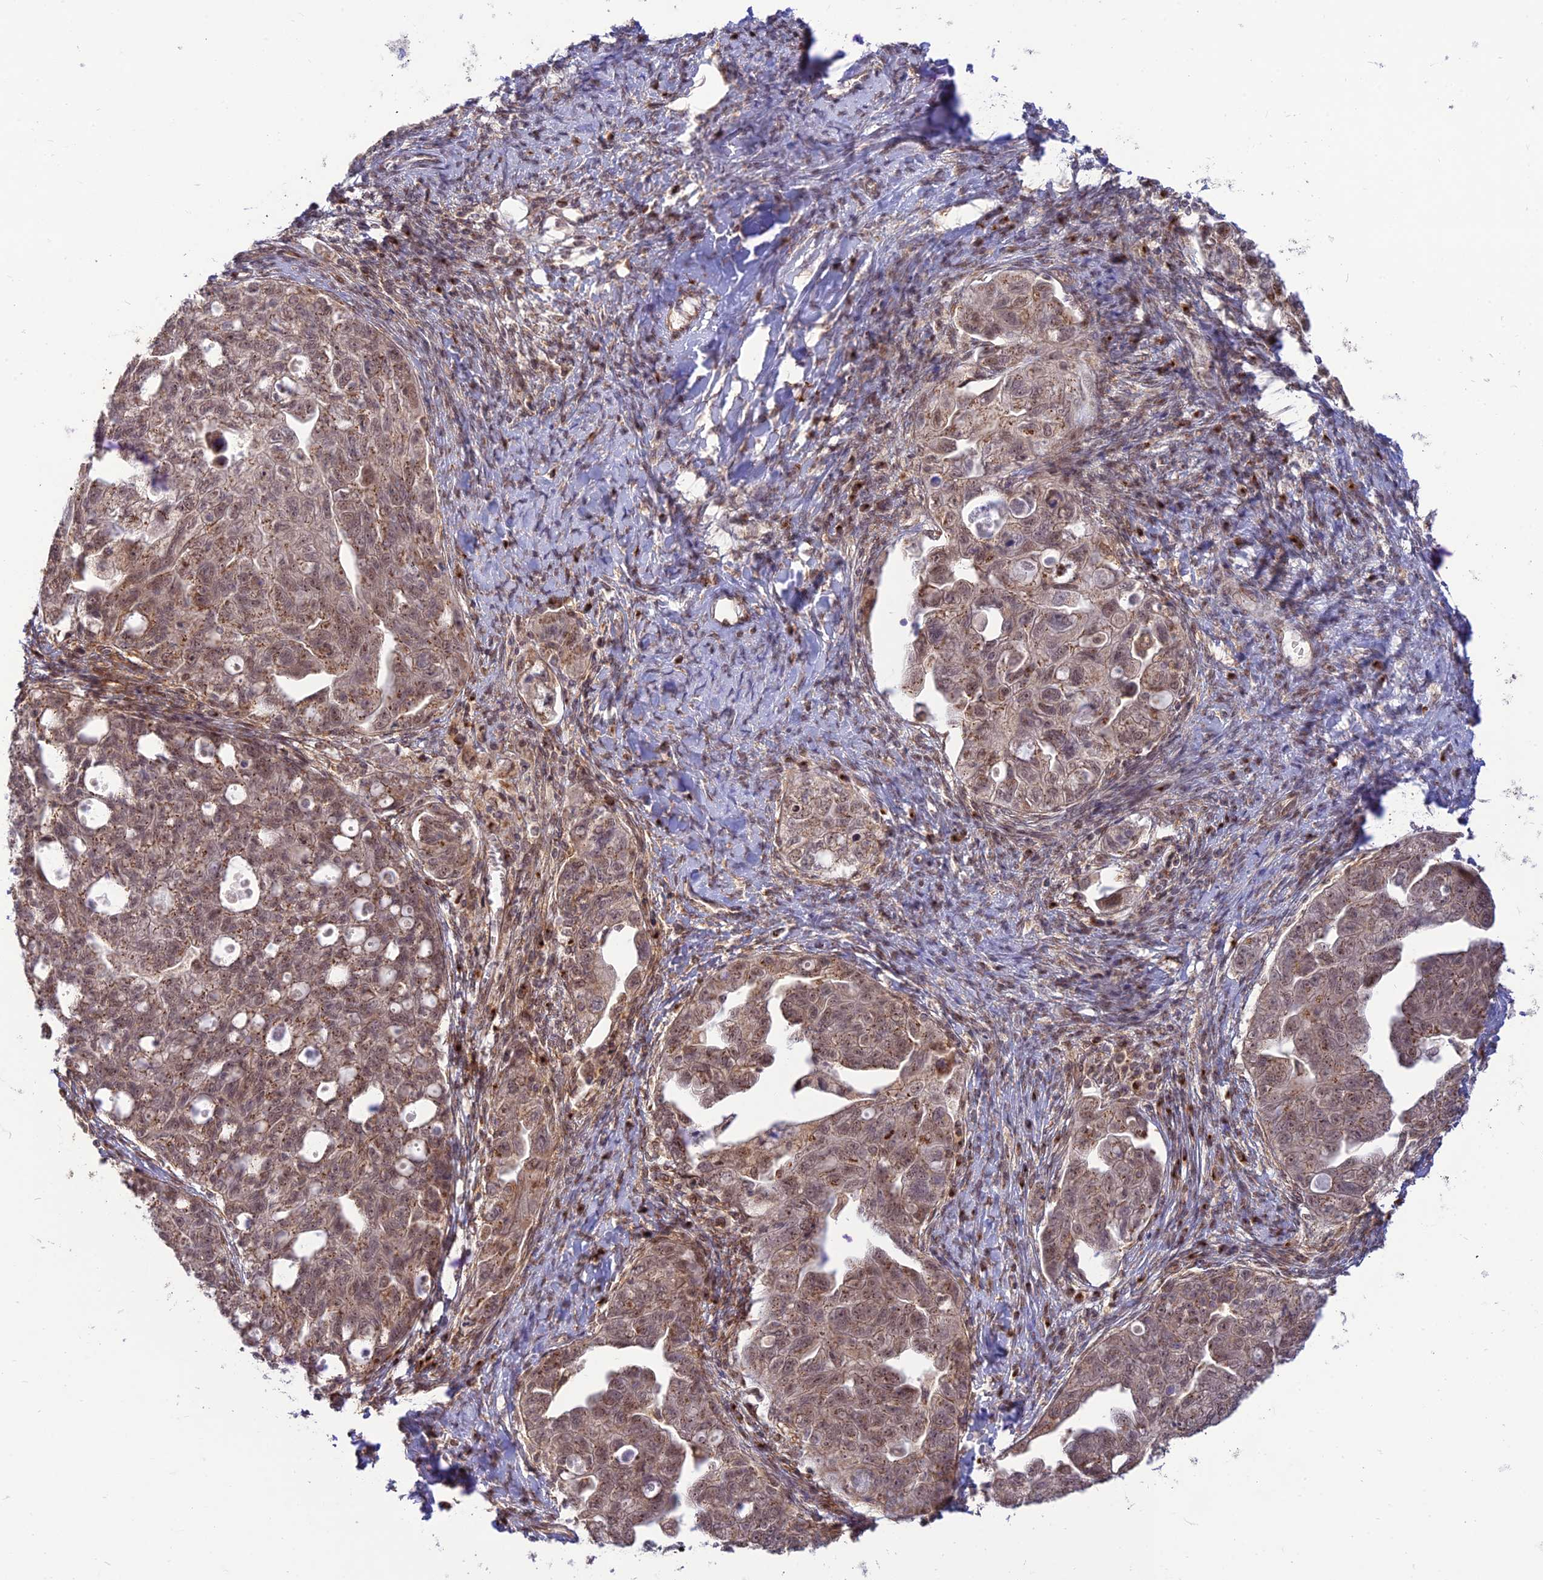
{"staining": {"intensity": "moderate", "quantity": ">75%", "location": "cytoplasmic/membranous"}, "tissue": "ovarian cancer", "cell_type": "Tumor cells", "image_type": "cancer", "snomed": [{"axis": "morphology", "description": "Carcinoma, NOS"}, {"axis": "morphology", "description": "Cystadenocarcinoma, serous, NOS"}, {"axis": "topography", "description": "Ovary"}], "caption": "An IHC image of neoplastic tissue is shown. Protein staining in brown highlights moderate cytoplasmic/membranous positivity in ovarian serous cystadenocarcinoma within tumor cells.", "gene": "GOLGA3", "patient": {"sex": "female", "age": 69}}